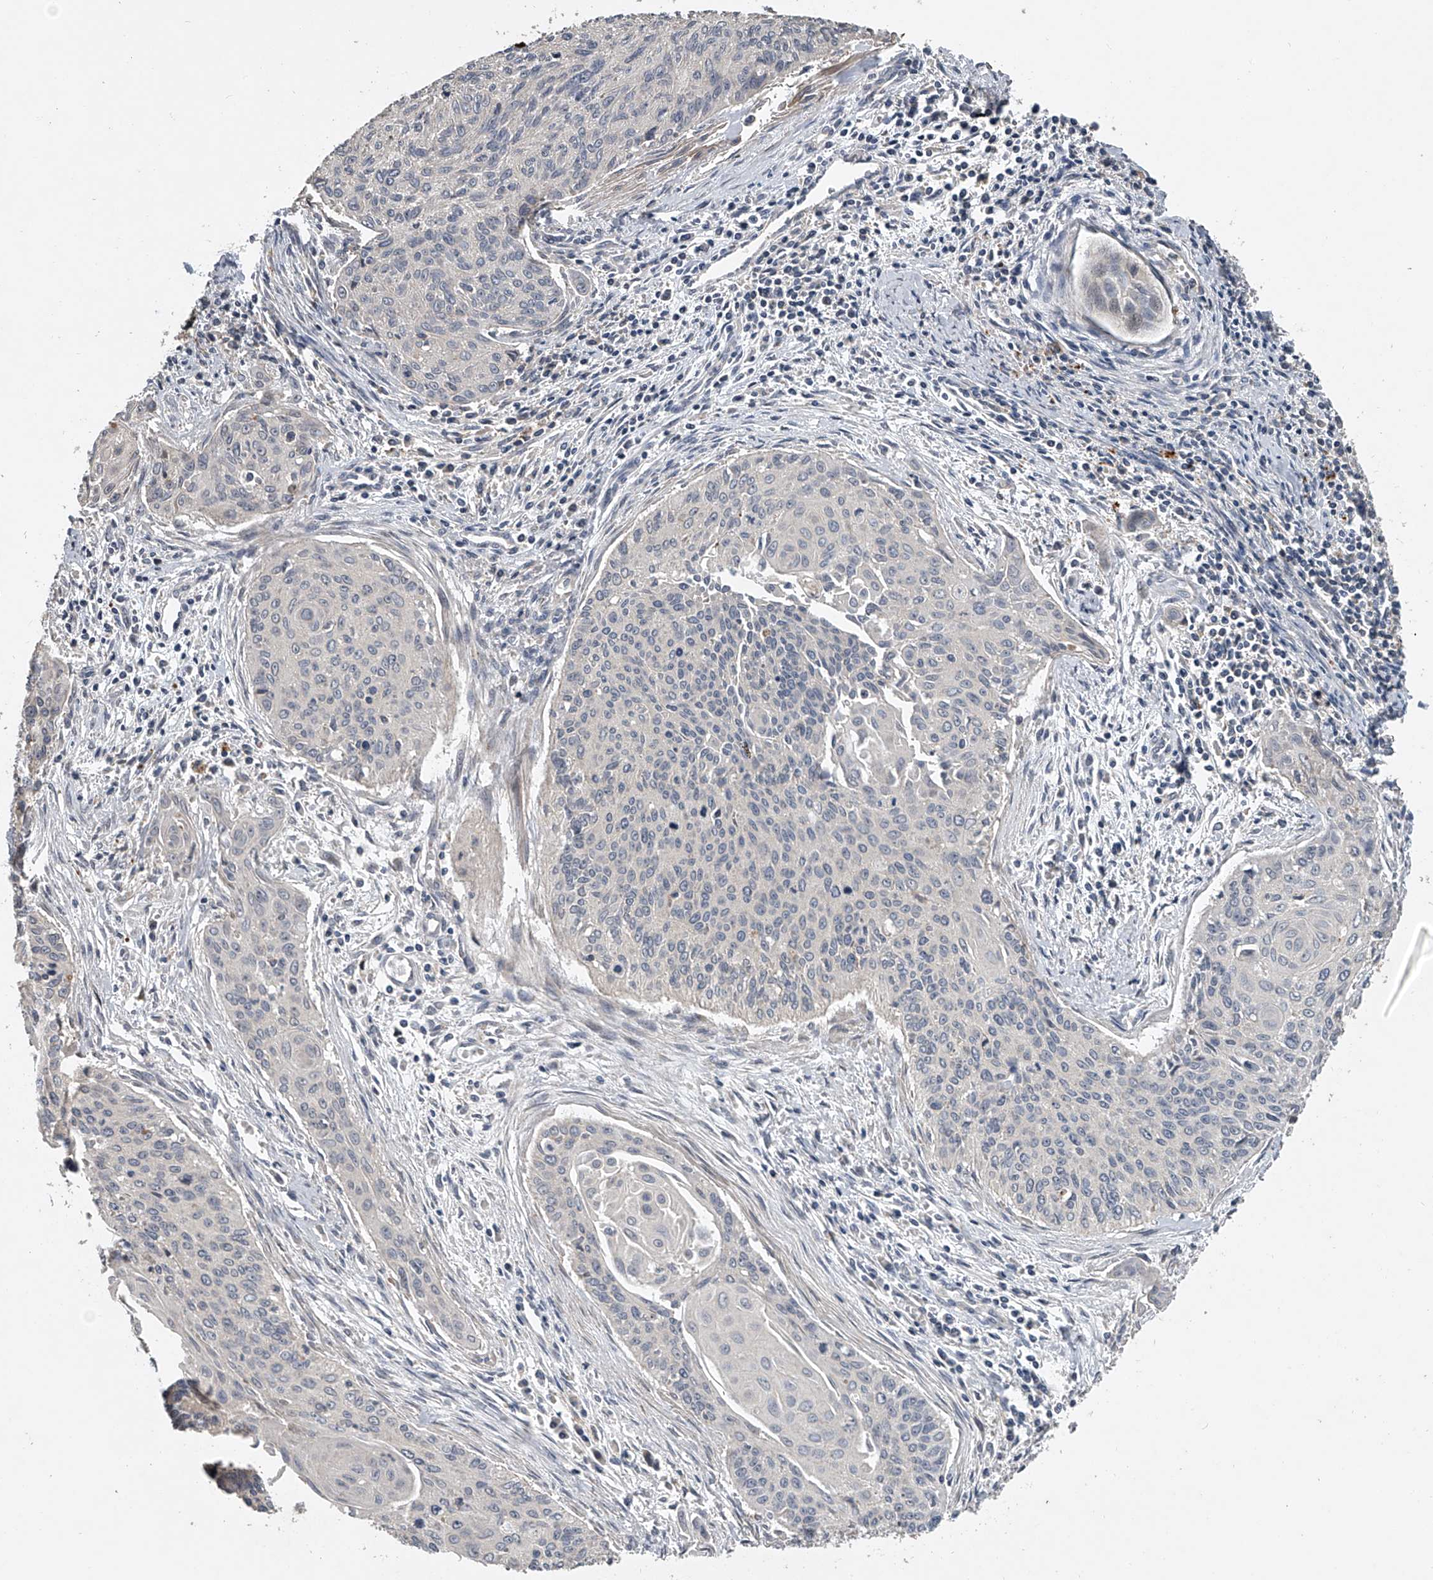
{"staining": {"intensity": "negative", "quantity": "none", "location": "none"}, "tissue": "cervical cancer", "cell_type": "Tumor cells", "image_type": "cancer", "snomed": [{"axis": "morphology", "description": "Squamous cell carcinoma, NOS"}, {"axis": "topography", "description": "Cervix"}], "caption": "DAB (3,3'-diaminobenzidine) immunohistochemical staining of human cervical squamous cell carcinoma reveals no significant positivity in tumor cells. (DAB (3,3'-diaminobenzidine) immunohistochemistry (IHC) visualized using brightfield microscopy, high magnification).", "gene": "DOCK9", "patient": {"sex": "female", "age": 55}}